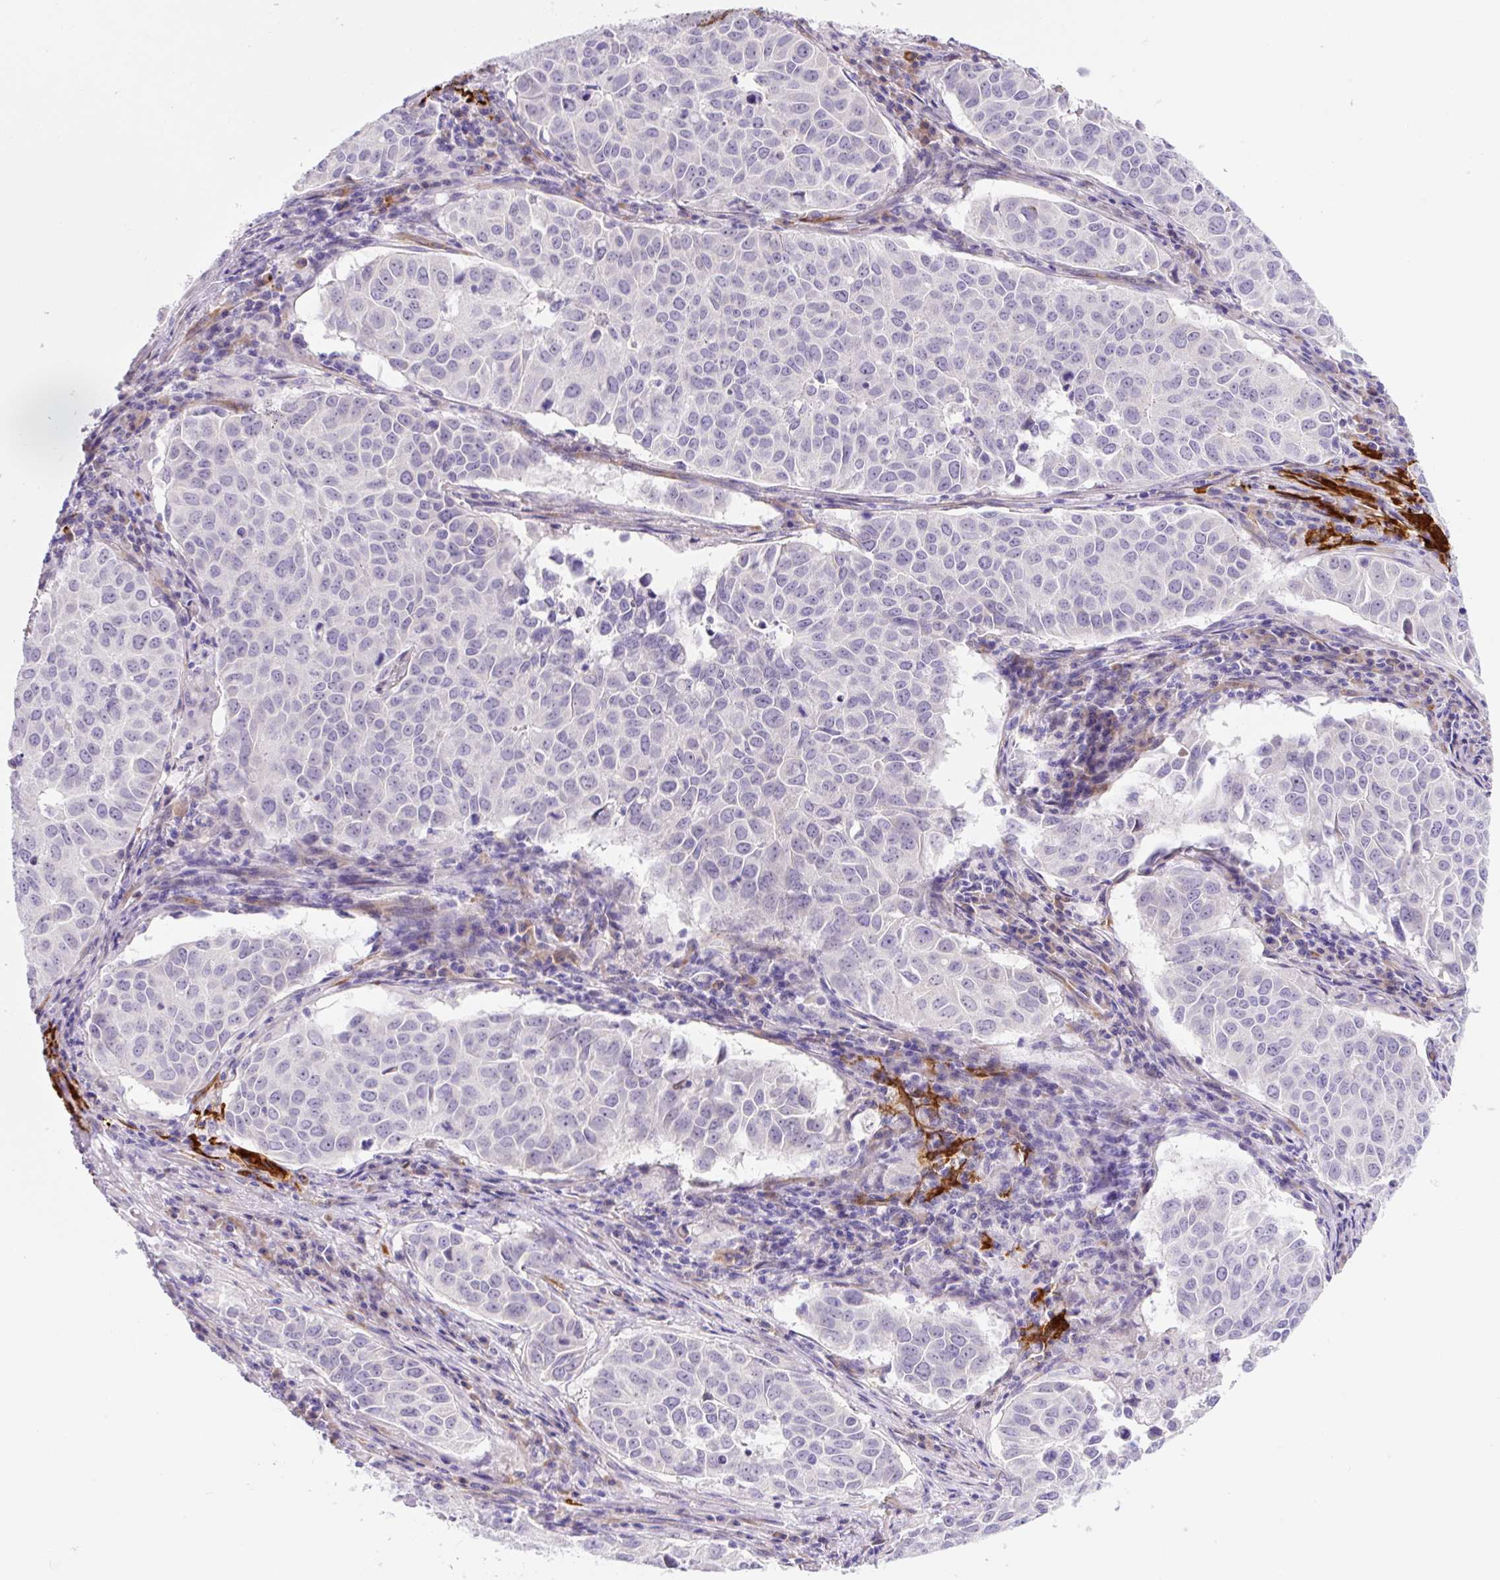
{"staining": {"intensity": "negative", "quantity": "none", "location": "none"}, "tissue": "lung cancer", "cell_type": "Tumor cells", "image_type": "cancer", "snomed": [{"axis": "morphology", "description": "Adenocarcinoma, NOS"}, {"axis": "topography", "description": "Lung"}], "caption": "Protein analysis of lung cancer exhibits no significant staining in tumor cells.", "gene": "ASB4", "patient": {"sex": "female", "age": 50}}